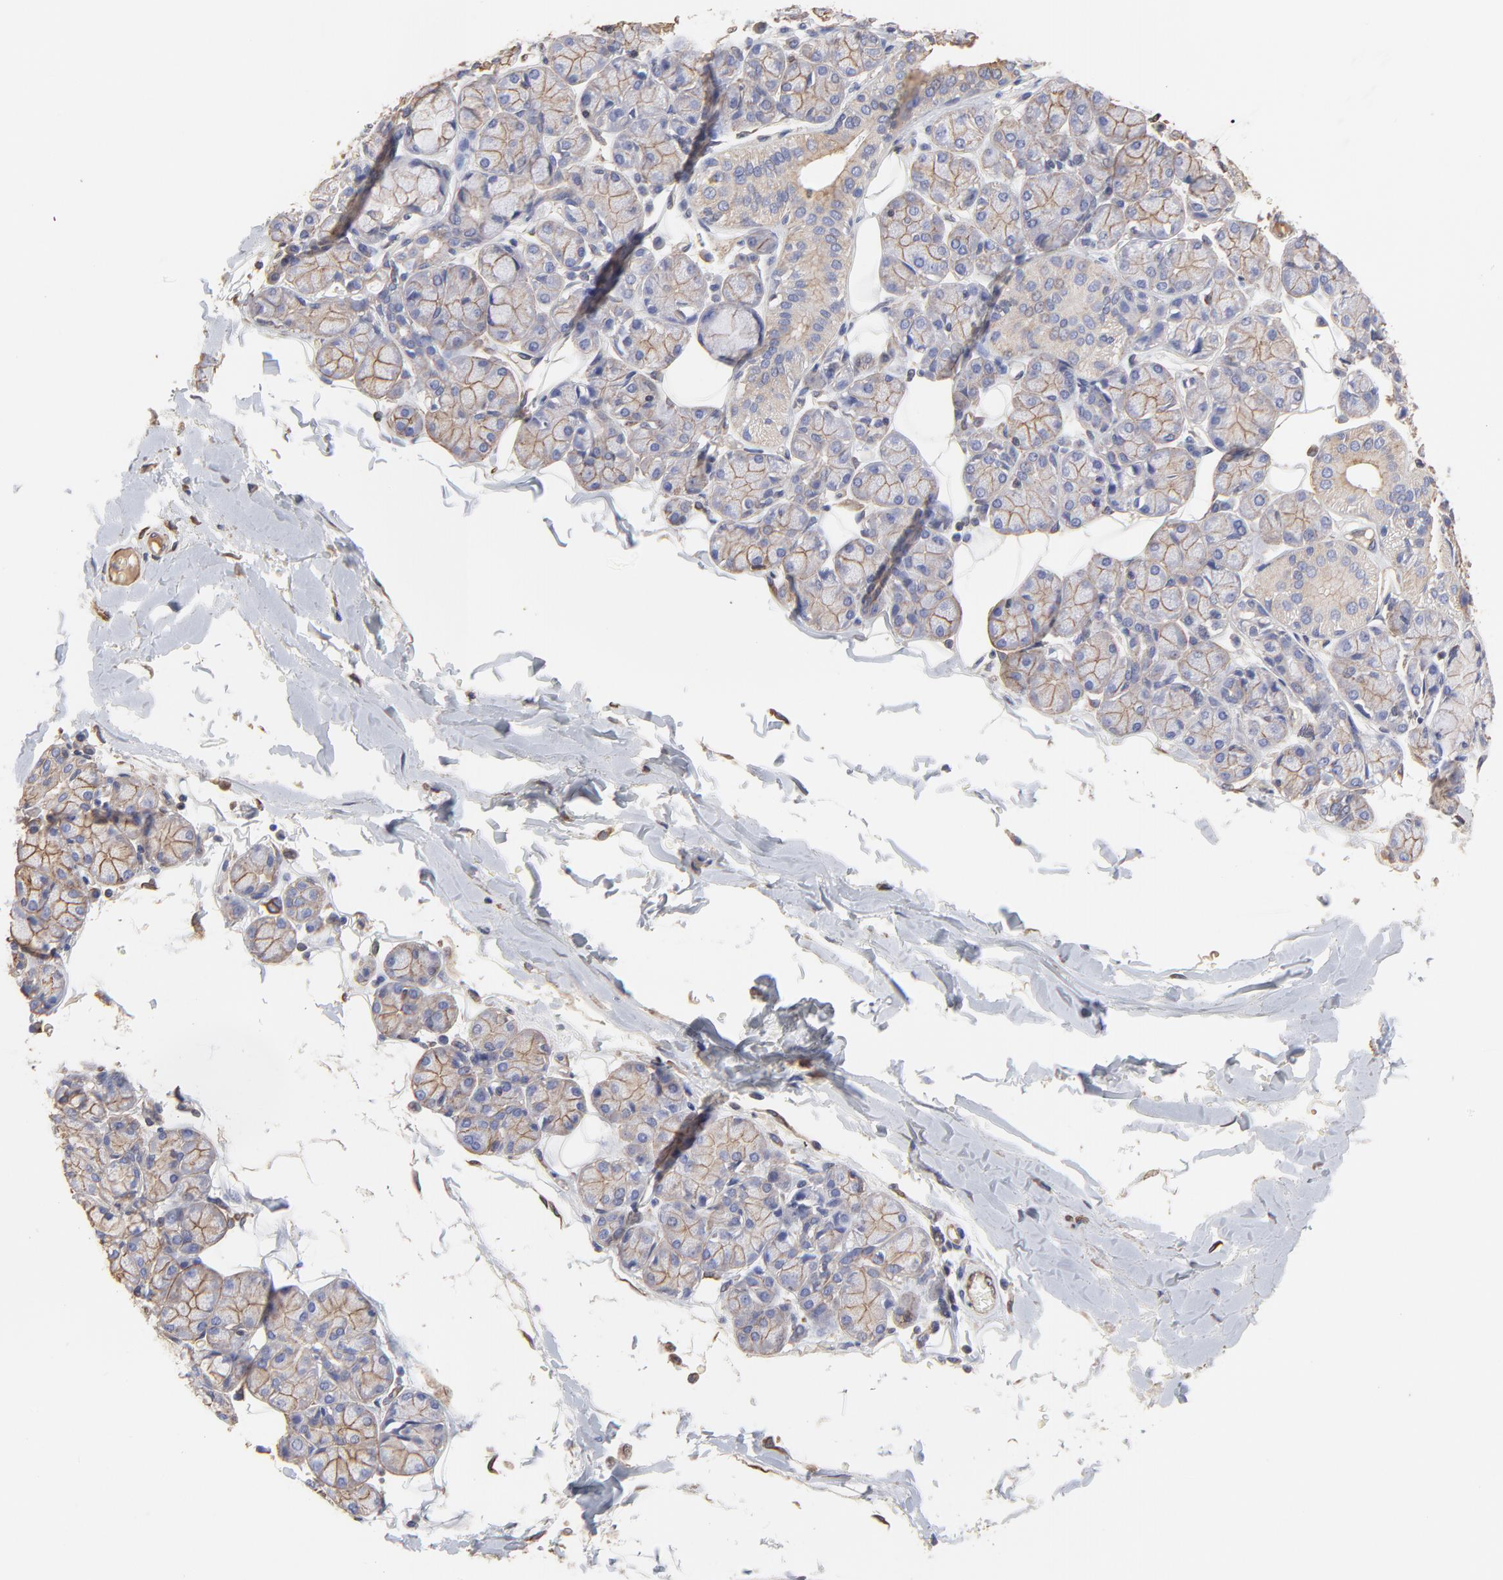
{"staining": {"intensity": "moderate", "quantity": ">75%", "location": "cytoplasmic/membranous"}, "tissue": "salivary gland", "cell_type": "Glandular cells", "image_type": "normal", "snomed": [{"axis": "morphology", "description": "Normal tissue, NOS"}, {"axis": "topography", "description": "Salivary gland"}], "caption": "Salivary gland stained with immunohistochemistry shows moderate cytoplasmic/membranous staining in about >75% of glandular cells. Ihc stains the protein of interest in brown and the nuclei are stained blue.", "gene": "LRCH2", "patient": {"sex": "male", "age": 54}}